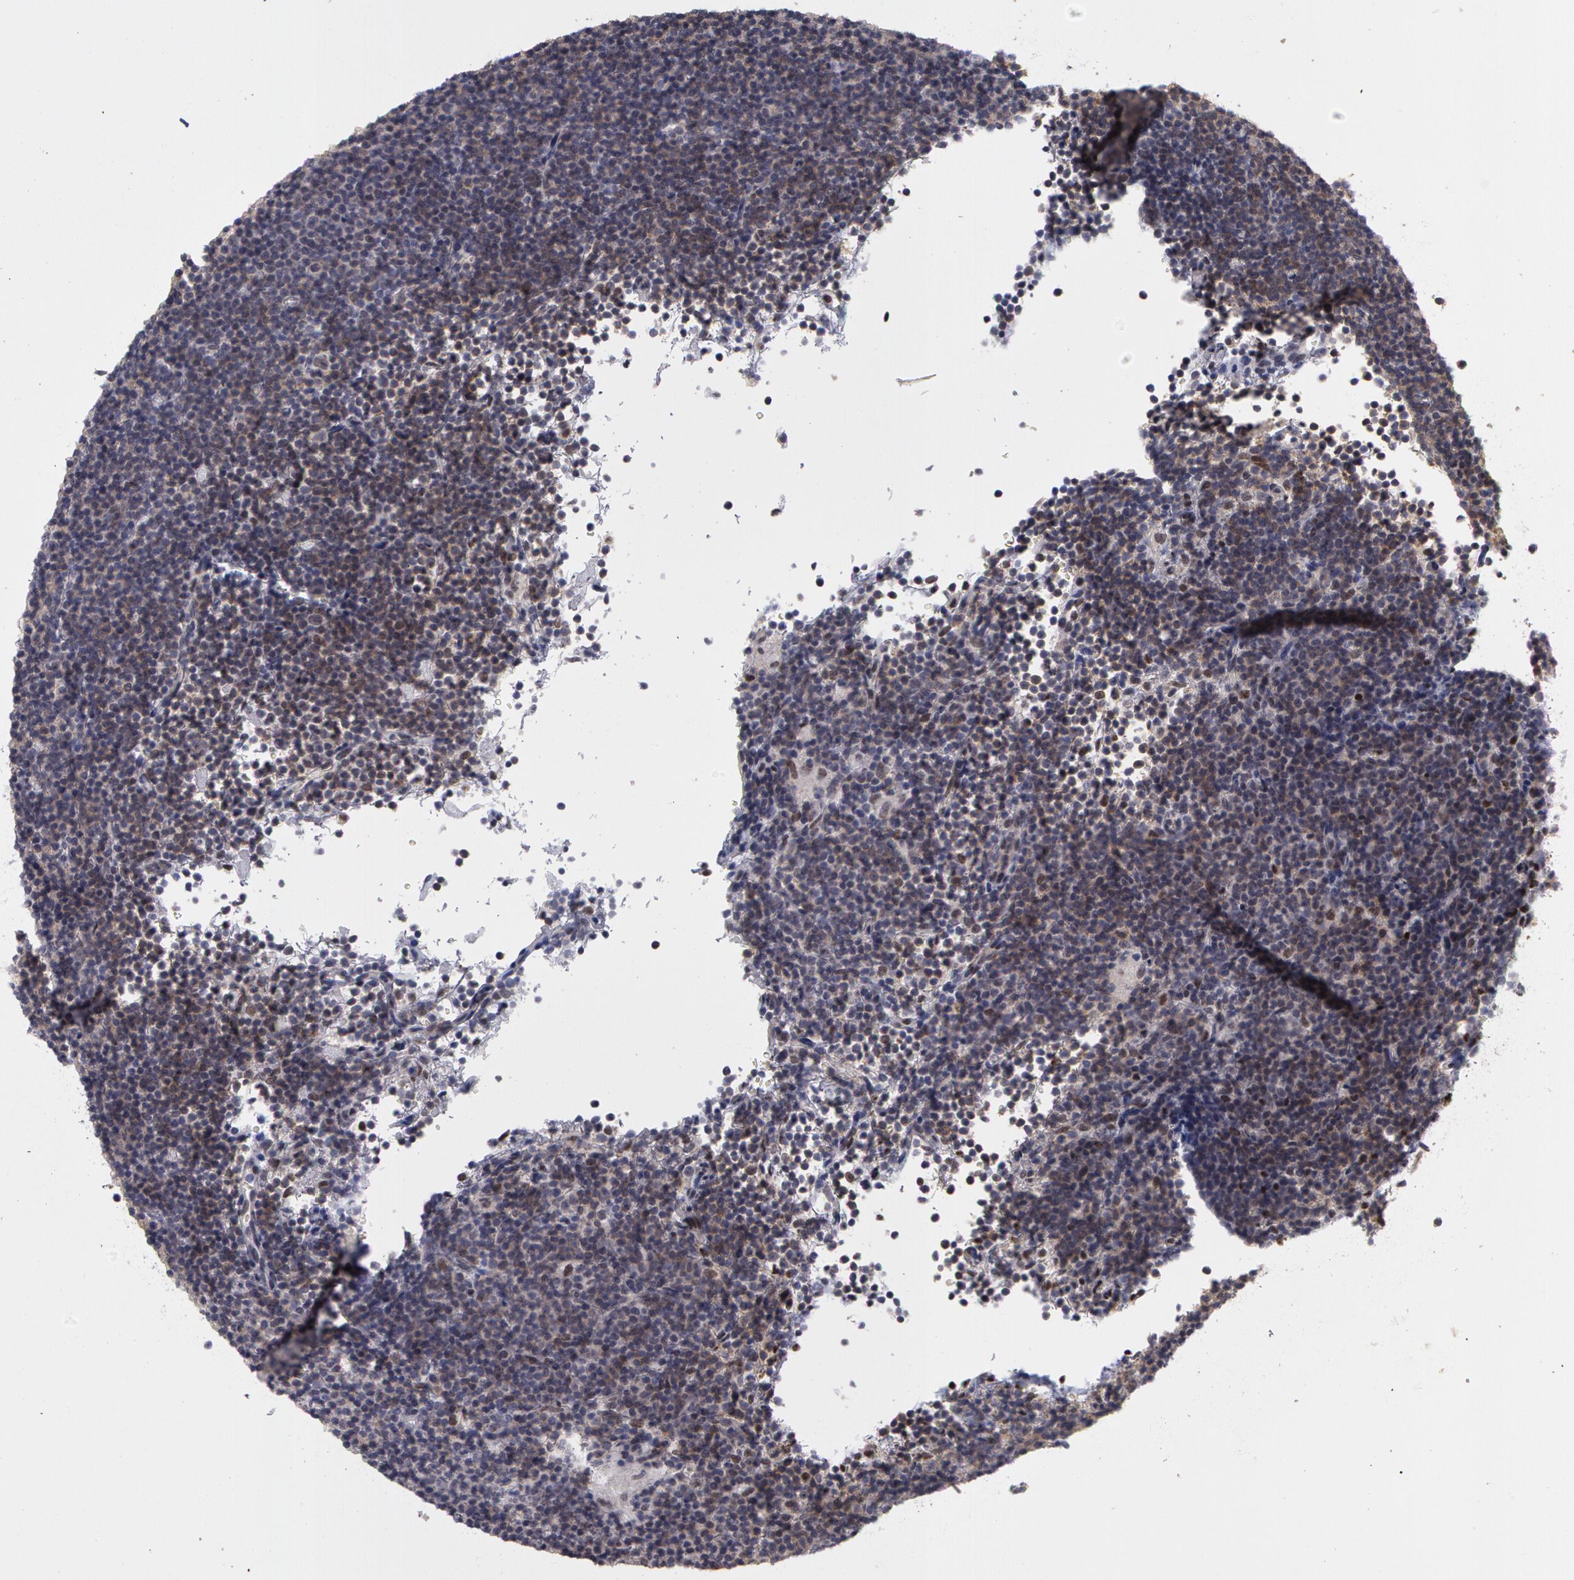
{"staining": {"intensity": "negative", "quantity": "none", "location": "none"}, "tissue": "lymphoma", "cell_type": "Tumor cells", "image_type": "cancer", "snomed": [{"axis": "morphology", "description": "Malignant lymphoma, non-Hodgkin's type, Low grade"}, {"axis": "topography", "description": "Lymph node"}], "caption": "Immunohistochemistry (IHC) of human lymphoma shows no staining in tumor cells.", "gene": "PRICKLE1", "patient": {"sex": "female", "age": 69}}